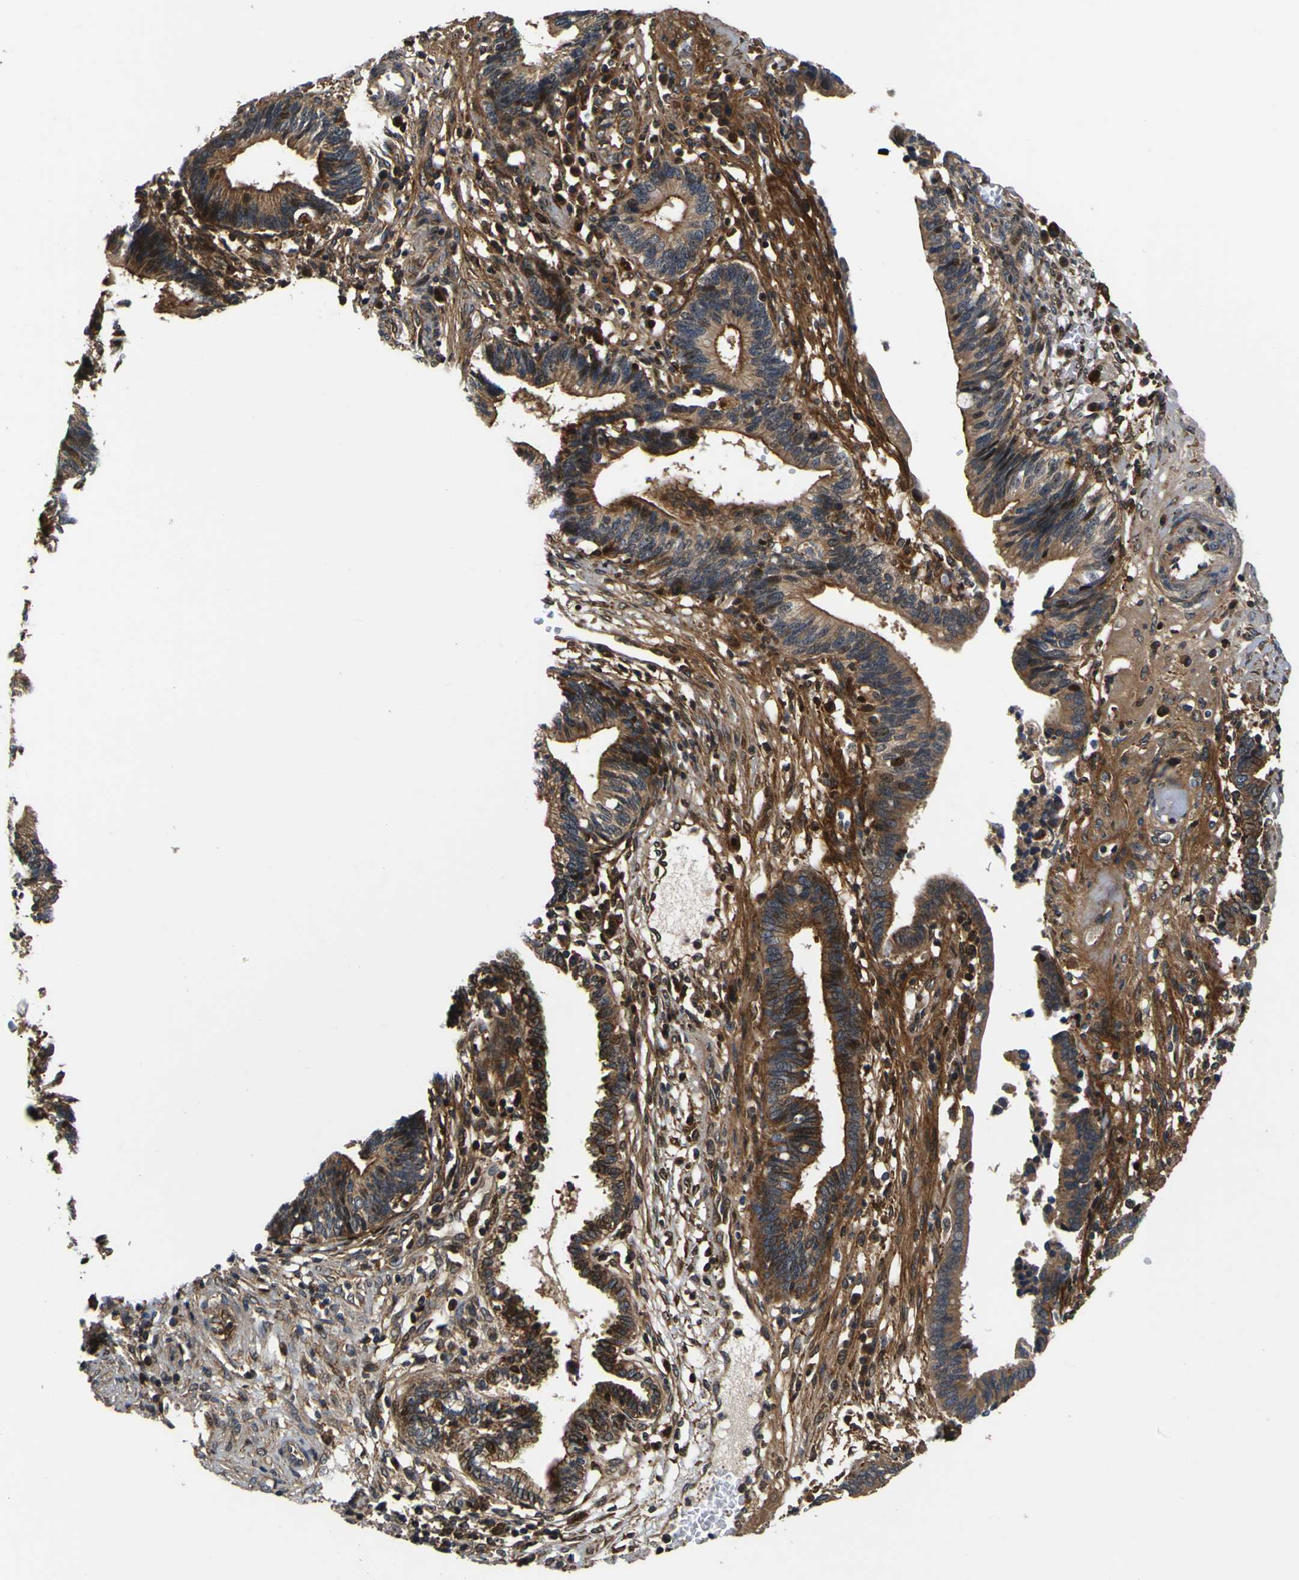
{"staining": {"intensity": "strong", "quantity": ">75%", "location": "cytoplasmic/membranous"}, "tissue": "cervical cancer", "cell_type": "Tumor cells", "image_type": "cancer", "snomed": [{"axis": "morphology", "description": "Adenocarcinoma, NOS"}, {"axis": "topography", "description": "Cervix"}], "caption": "A brown stain highlights strong cytoplasmic/membranous expression of a protein in human cervical cancer tumor cells. Nuclei are stained in blue.", "gene": "LRP4", "patient": {"sex": "female", "age": 44}}